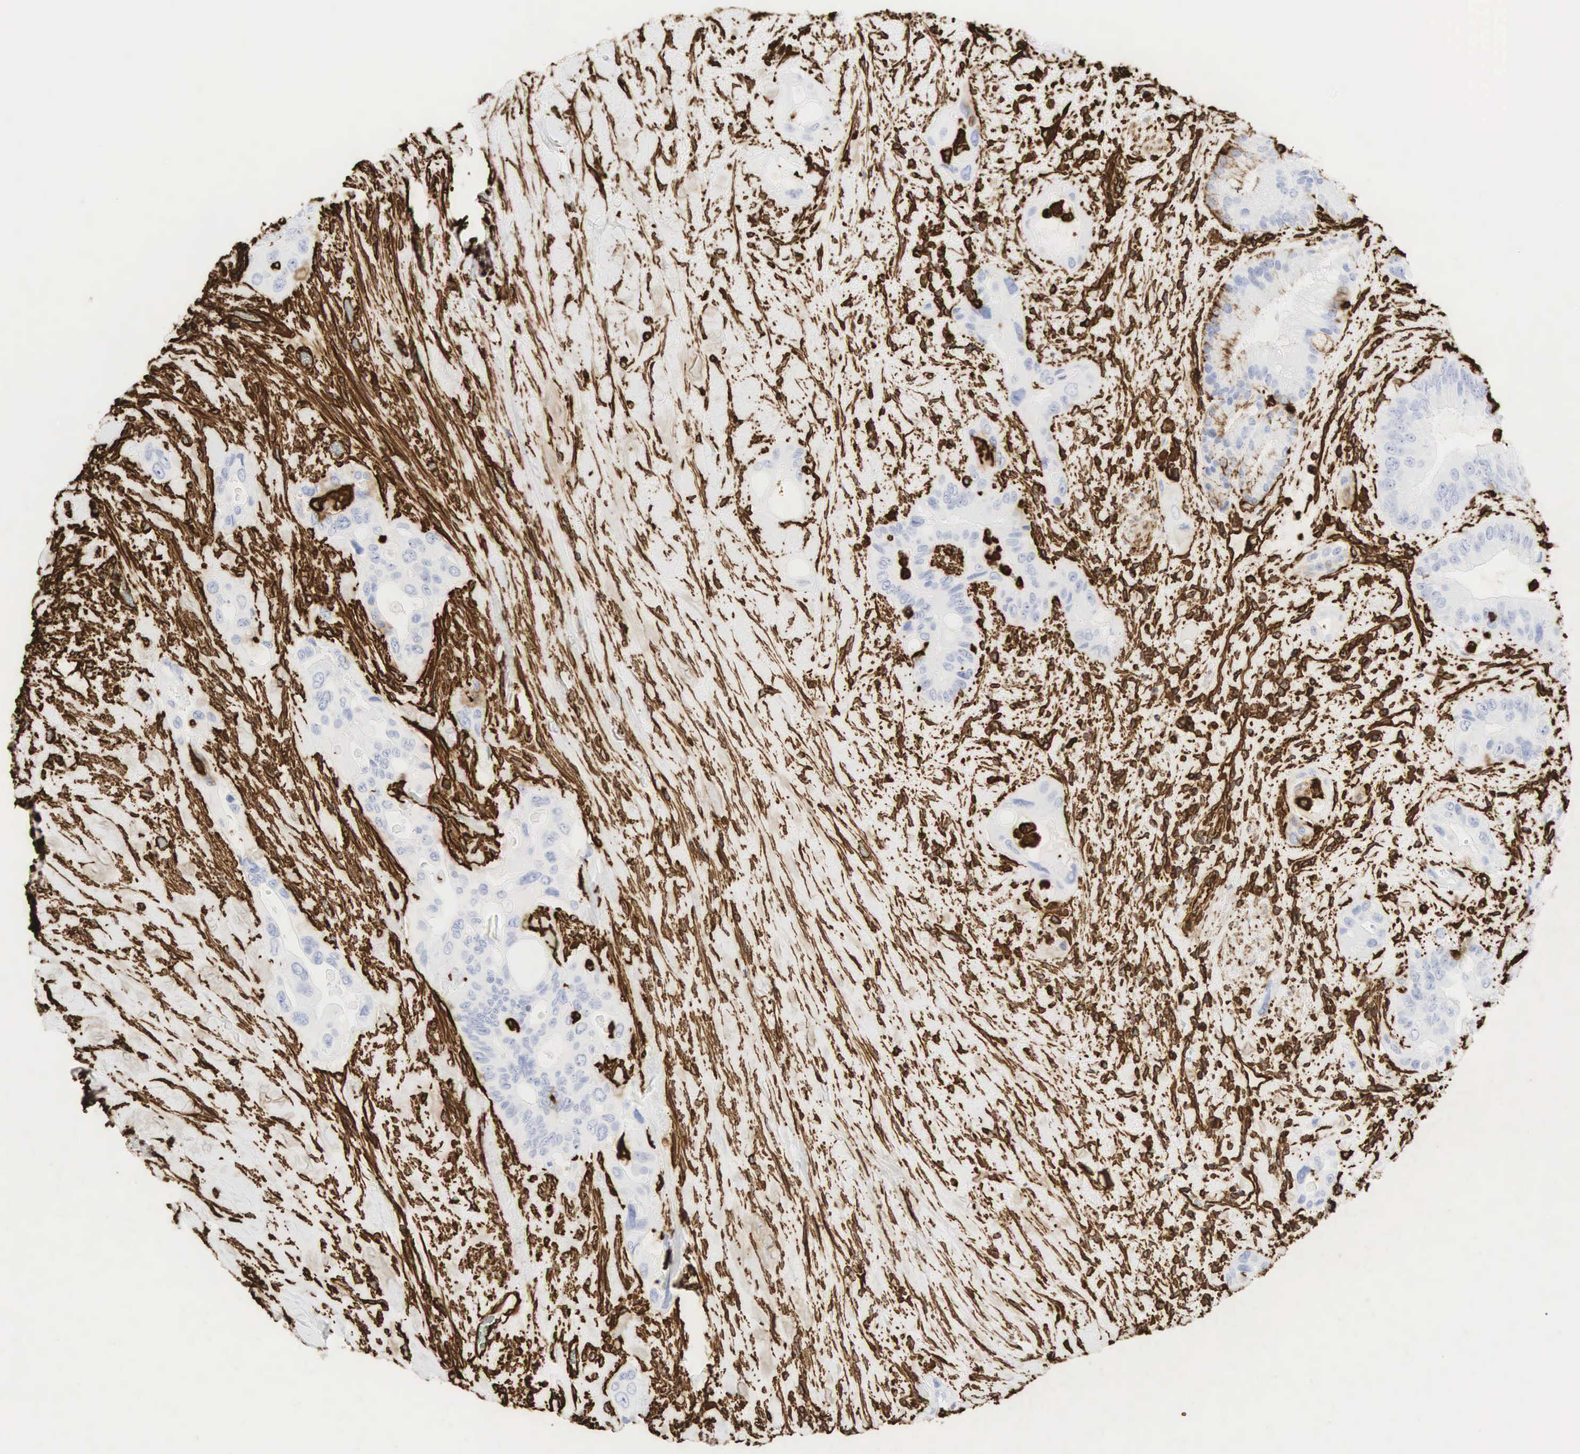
{"staining": {"intensity": "strong", "quantity": "<25%", "location": "cytoplasmic/membranous"}, "tissue": "pancreatic cancer", "cell_type": "Tumor cells", "image_type": "cancer", "snomed": [{"axis": "morphology", "description": "Adenocarcinoma, NOS"}, {"axis": "topography", "description": "Pancreas"}], "caption": "Immunohistochemical staining of human pancreatic cancer (adenocarcinoma) displays medium levels of strong cytoplasmic/membranous staining in about <25% of tumor cells. Using DAB (brown) and hematoxylin (blue) stains, captured at high magnification using brightfield microscopy.", "gene": "VIM", "patient": {"sex": "male", "age": 77}}